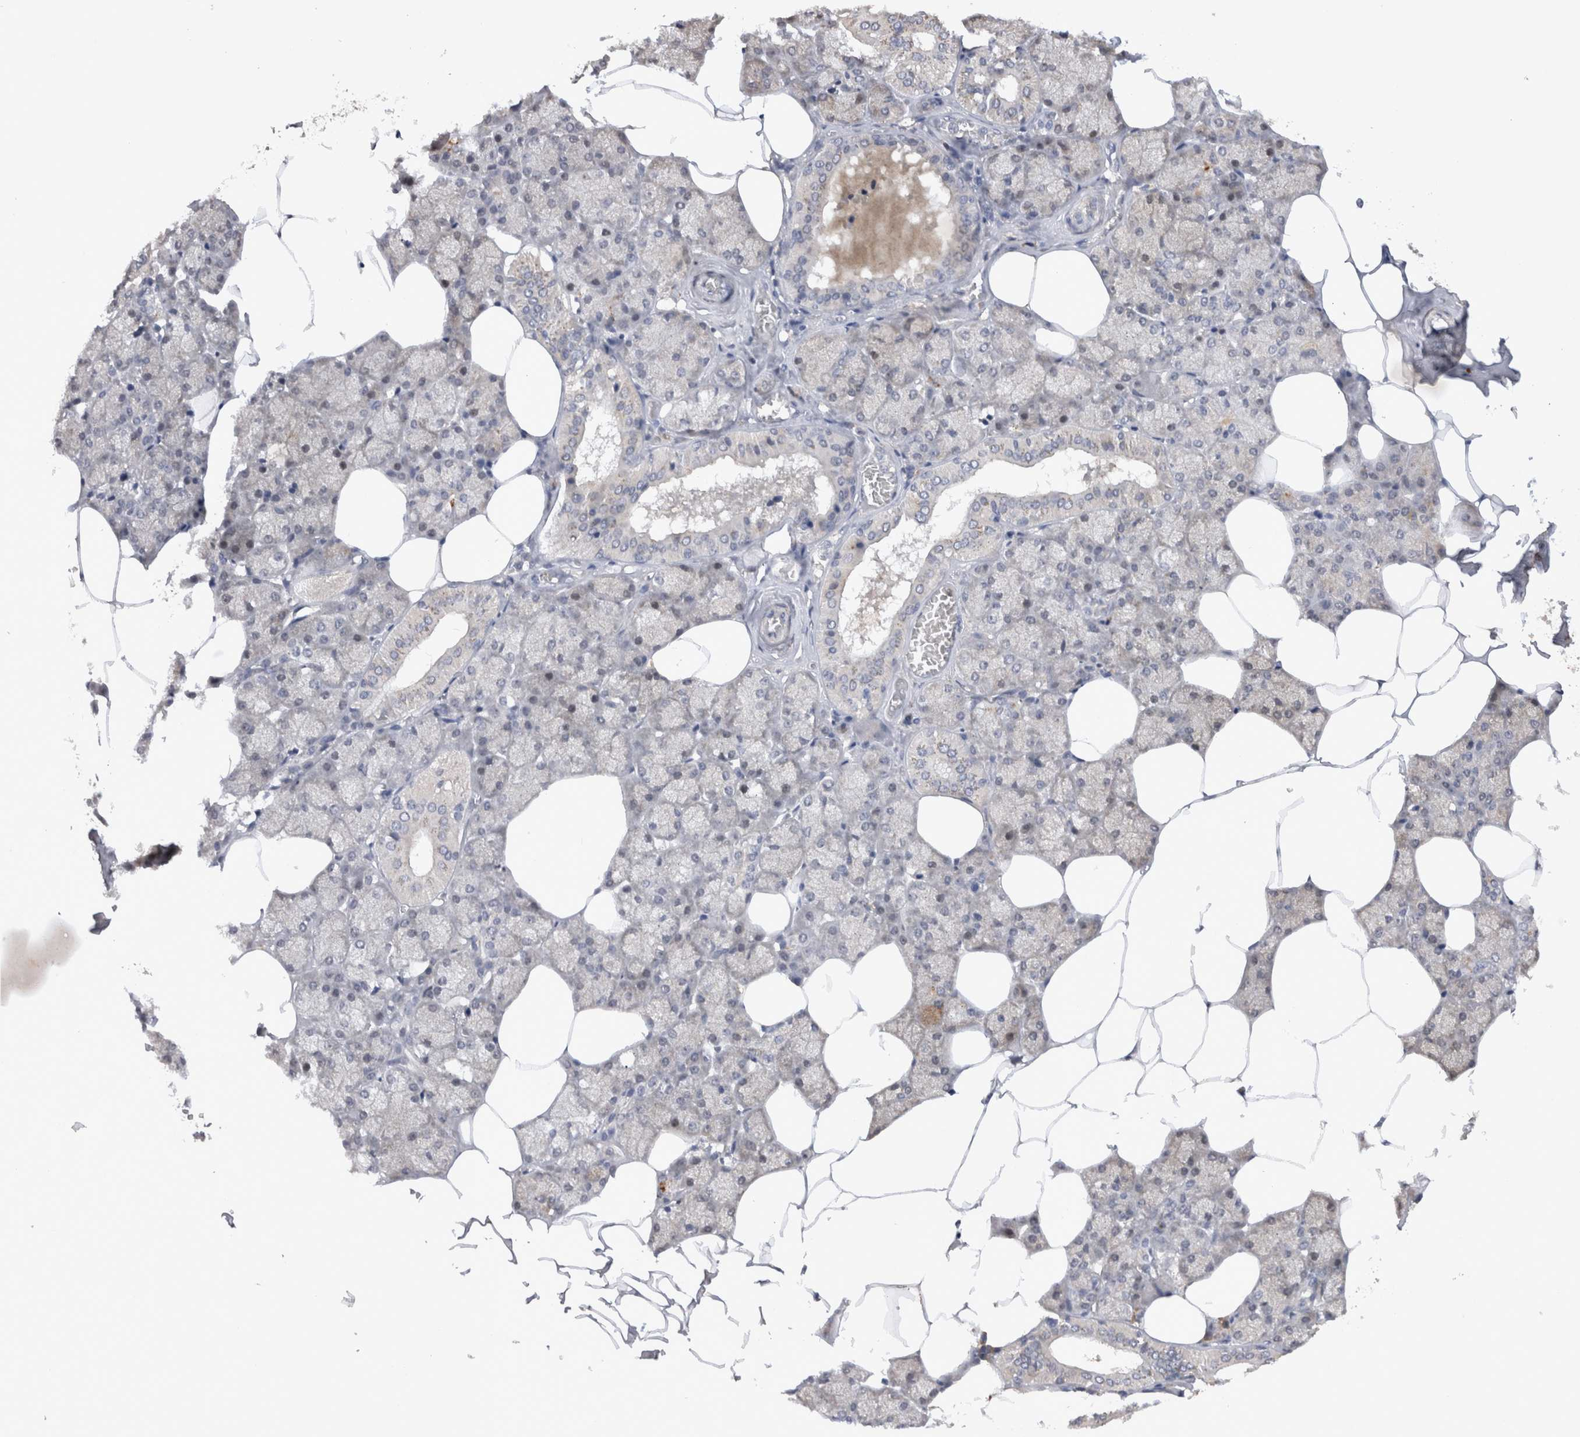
{"staining": {"intensity": "weak", "quantity": "<25%", "location": "nuclear"}, "tissue": "salivary gland", "cell_type": "Glandular cells", "image_type": "normal", "snomed": [{"axis": "morphology", "description": "Normal tissue, NOS"}, {"axis": "topography", "description": "Salivary gland"}], "caption": "Immunohistochemistry of benign human salivary gland shows no staining in glandular cells. The staining is performed using DAB (3,3'-diaminobenzidine) brown chromogen with nuclei counter-stained in using hematoxylin.", "gene": "VSIG4", "patient": {"sex": "male", "age": 62}}